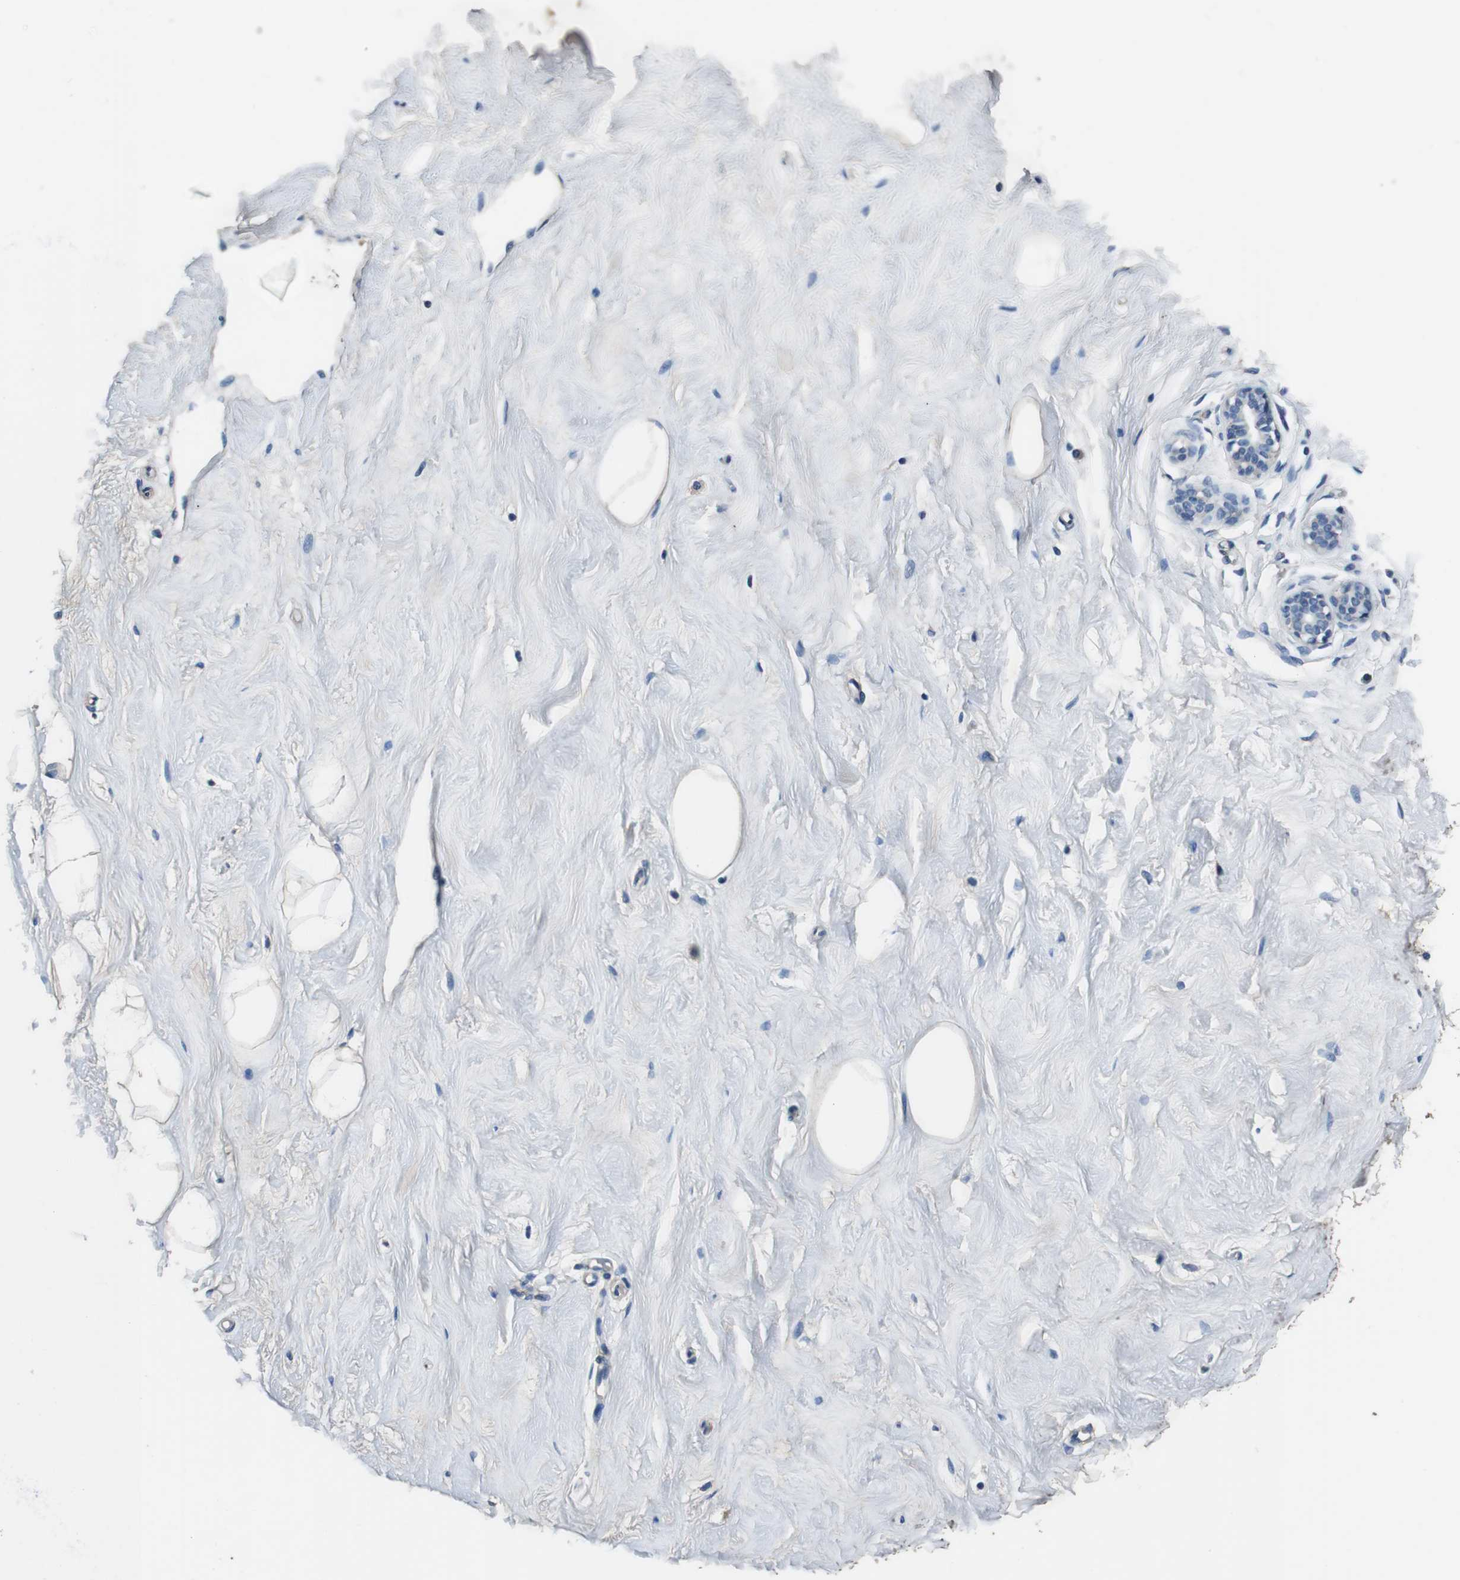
{"staining": {"intensity": "negative", "quantity": "none", "location": "none"}, "tissue": "breast", "cell_type": "Adipocytes", "image_type": "normal", "snomed": [{"axis": "morphology", "description": "Normal tissue, NOS"}, {"axis": "topography", "description": "Breast"}], "caption": "A high-resolution micrograph shows immunohistochemistry staining of normal breast, which demonstrates no significant positivity in adipocytes. (Brightfield microscopy of DAB immunohistochemistry (IHC) at high magnification).", "gene": "CASQ1", "patient": {"sex": "female", "age": 23}}